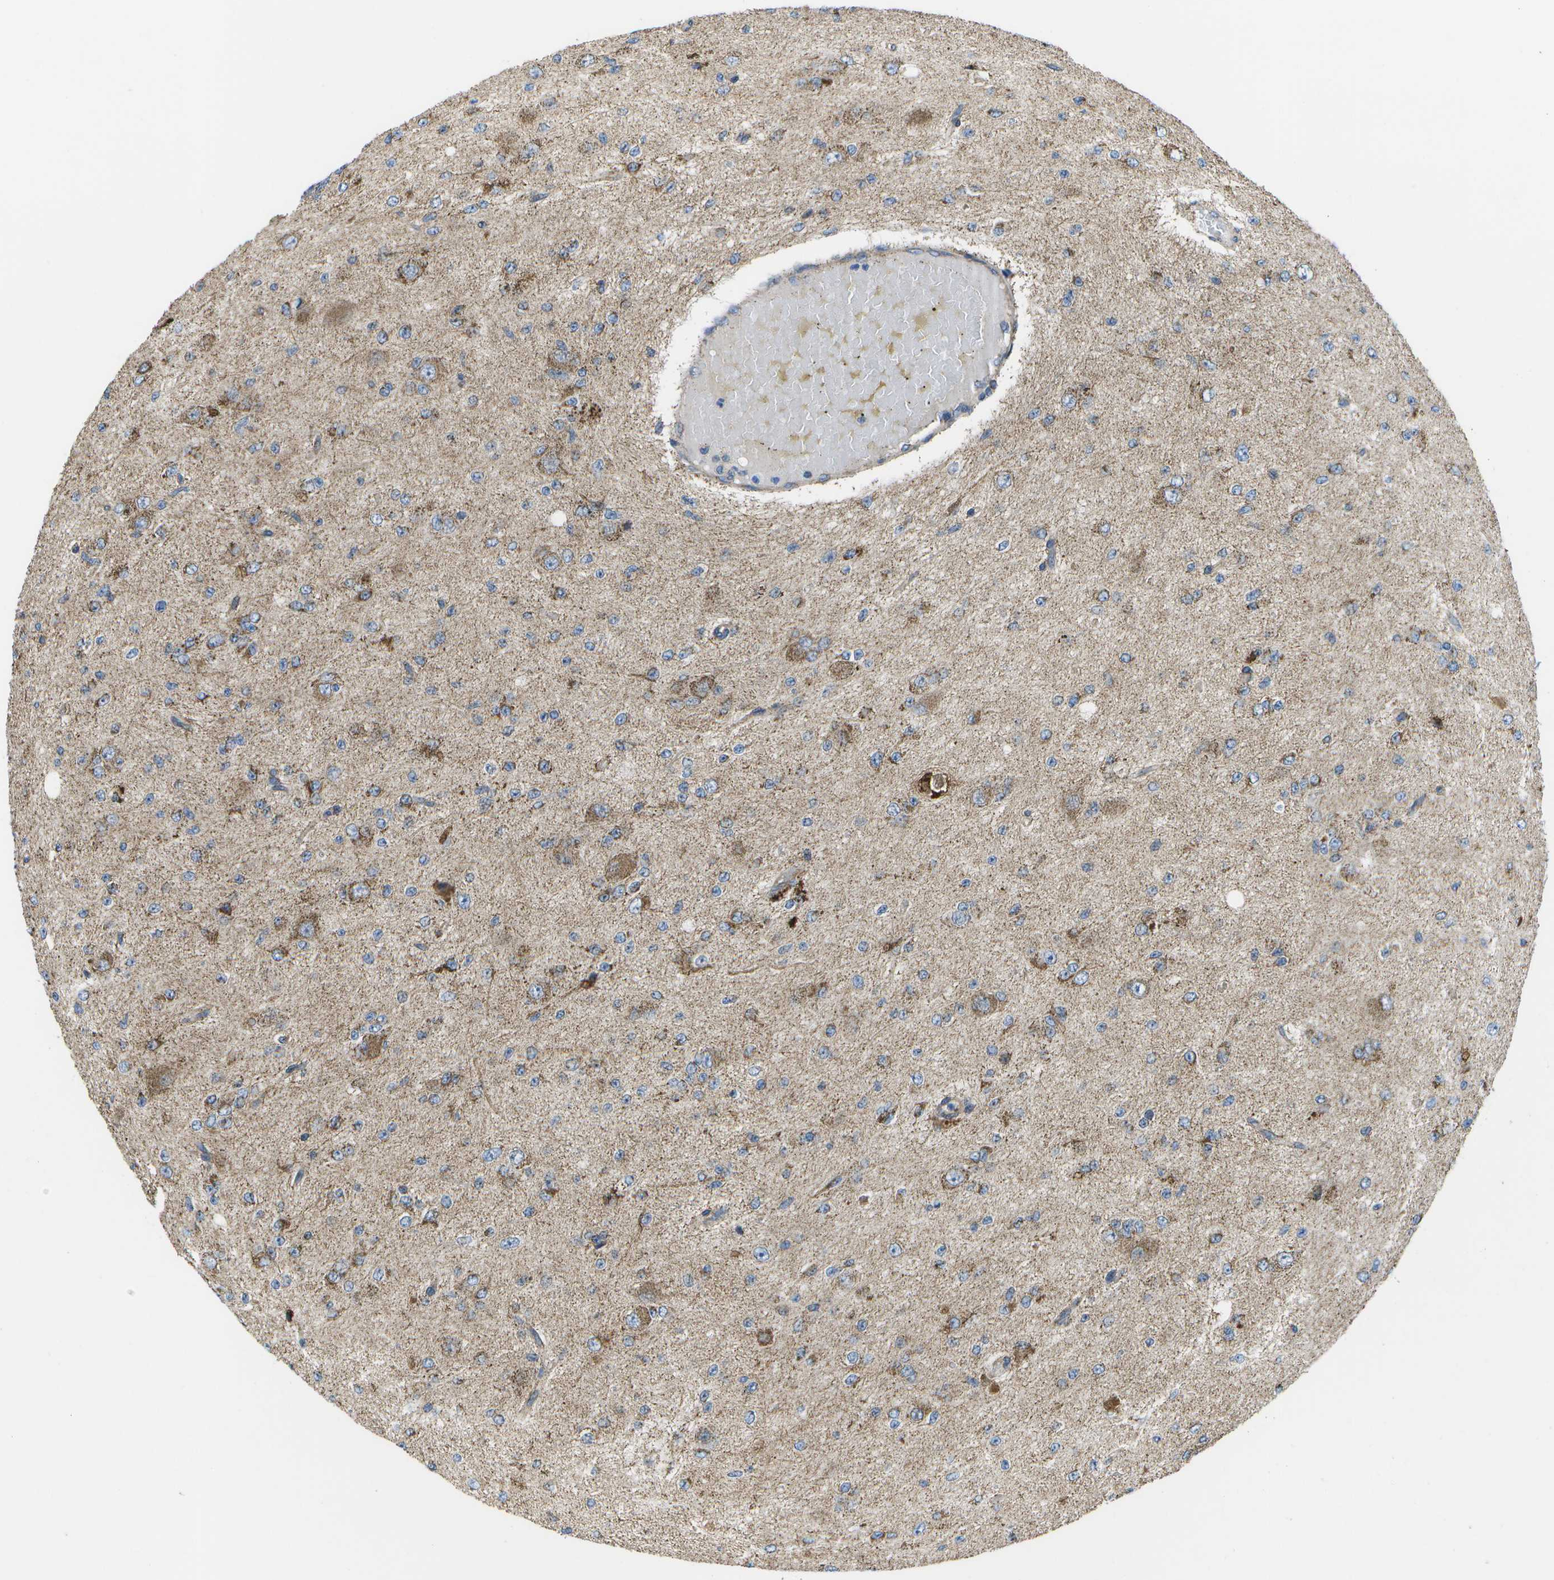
{"staining": {"intensity": "weak", "quantity": "25%-75%", "location": "cytoplasmic/membranous"}, "tissue": "glioma", "cell_type": "Tumor cells", "image_type": "cancer", "snomed": [{"axis": "morphology", "description": "Glioma, malignant, High grade"}, {"axis": "topography", "description": "pancreas cauda"}], "caption": "This is an image of immunohistochemistry (IHC) staining of malignant high-grade glioma, which shows weak staining in the cytoplasmic/membranous of tumor cells.", "gene": "MVK", "patient": {"sex": "male", "age": 60}}